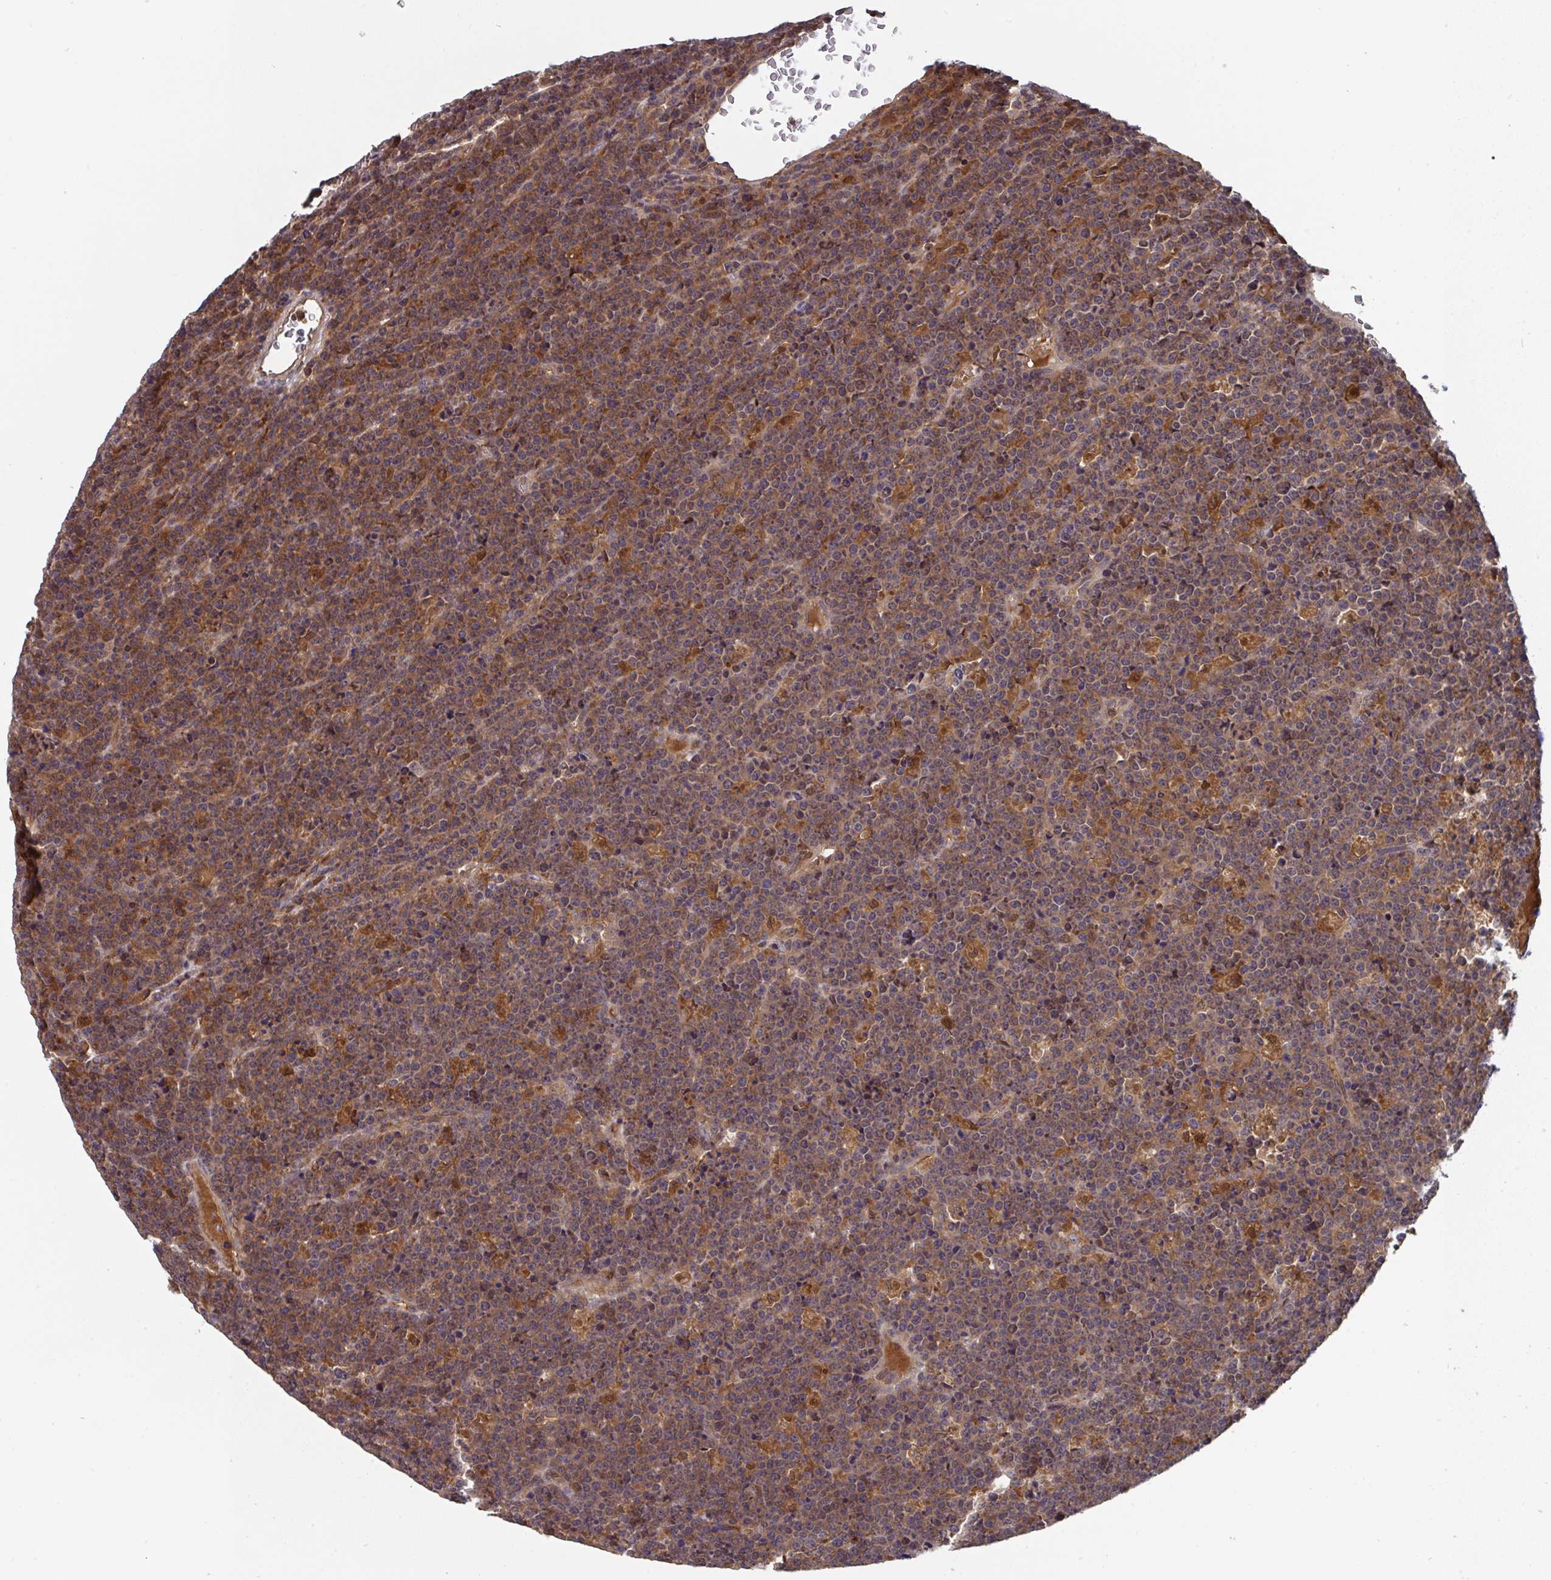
{"staining": {"intensity": "weak", "quantity": ">75%", "location": "cytoplasmic/membranous"}, "tissue": "lymphoma", "cell_type": "Tumor cells", "image_type": "cancer", "snomed": [{"axis": "morphology", "description": "Malignant lymphoma, non-Hodgkin's type, High grade"}, {"axis": "topography", "description": "Ovary"}], "caption": "High-grade malignant lymphoma, non-Hodgkin's type stained with a brown dye displays weak cytoplasmic/membranous positive staining in approximately >75% of tumor cells.", "gene": "TIGAR", "patient": {"sex": "female", "age": 56}}